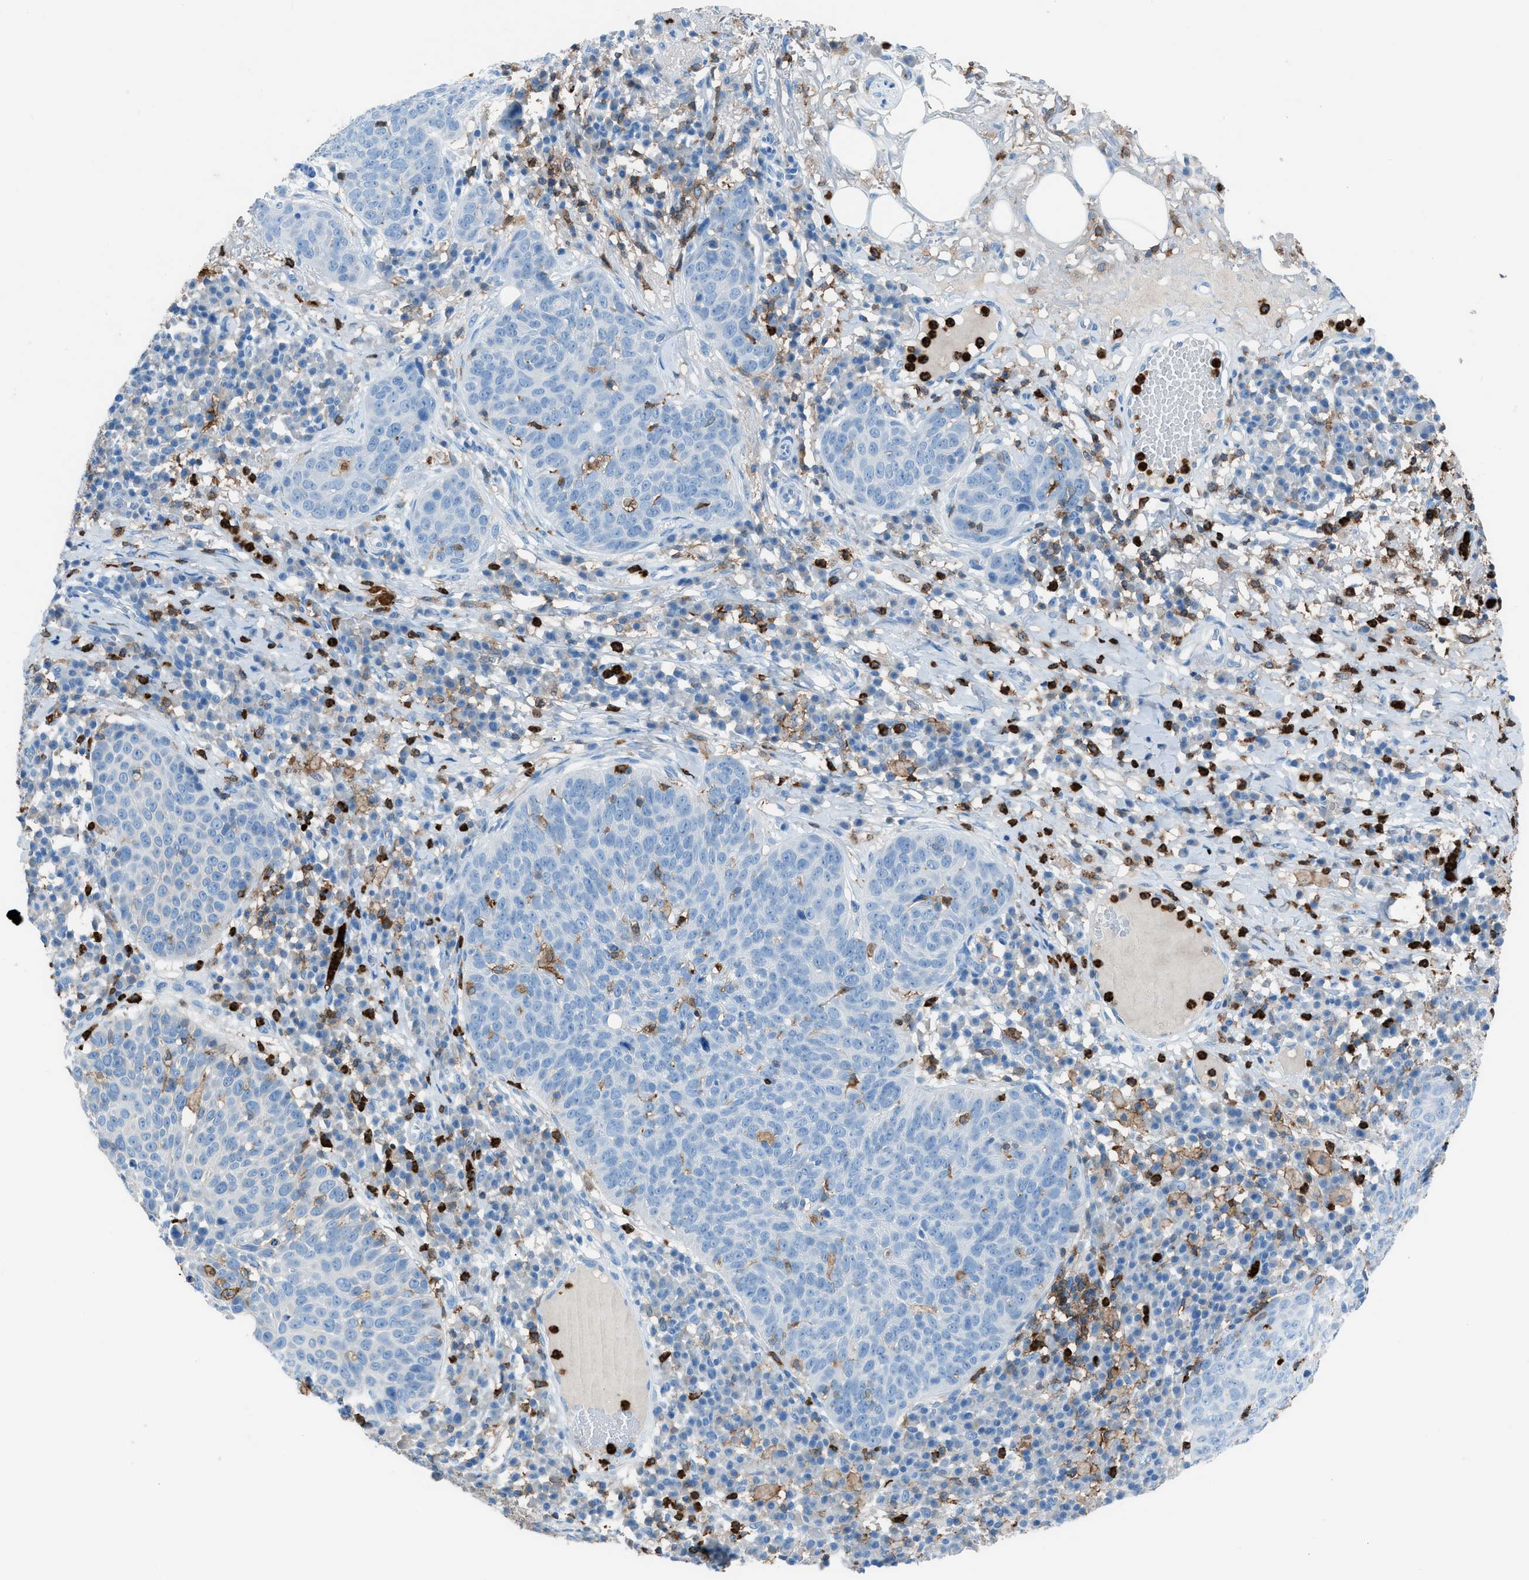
{"staining": {"intensity": "negative", "quantity": "none", "location": "none"}, "tissue": "skin cancer", "cell_type": "Tumor cells", "image_type": "cancer", "snomed": [{"axis": "morphology", "description": "Squamous cell carcinoma in situ, NOS"}, {"axis": "morphology", "description": "Squamous cell carcinoma, NOS"}, {"axis": "topography", "description": "Skin"}], "caption": "Immunohistochemistry of human skin cancer demonstrates no expression in tumor cells.", "gene": "ITGB2", "patient": {"sex": "male", "age": 93}}